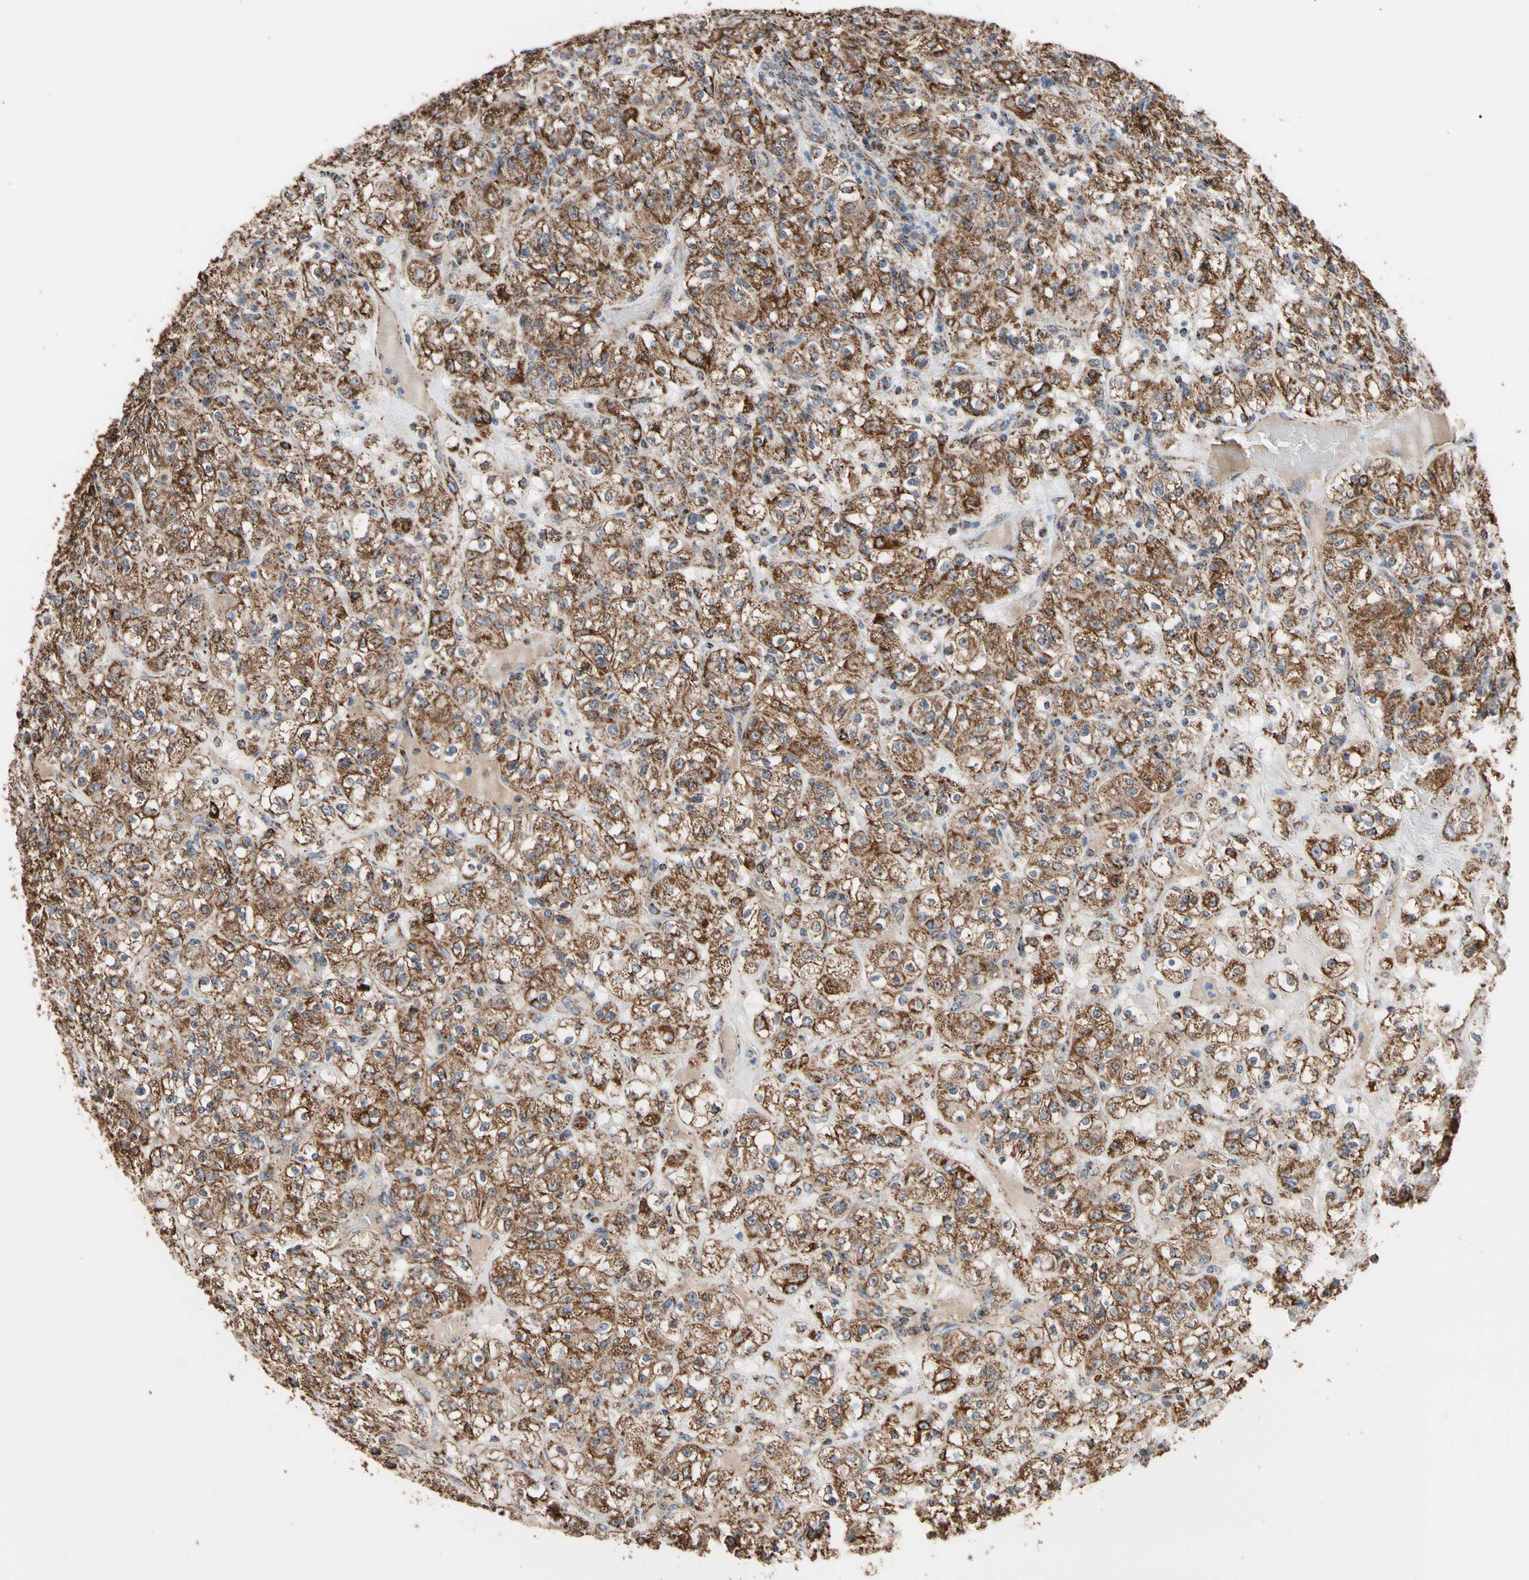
{"staining": {"intensity": "strong", "quantity": ">75%", "location": "cytoplasmic/membranous"}, "tissue": "renal cancer", "cell_type": "Tumor cells", "image_type": "cancer", "snomed": [{"axis": "morphology", "description": "Normal tissue, NOS"}, {"axis": "morphology", "description": "Adenocarcinoma, NOS"}, {"axis": "topography", "description": "Kidney"}], "caption": "This is an image of IHC staining of renal adenocarcinoma, which shows strong expression in the cytoplasmic/membranous of tumor cells.", "gene": "FAM110B", "patient": {"sex": "female", "age": 72}}